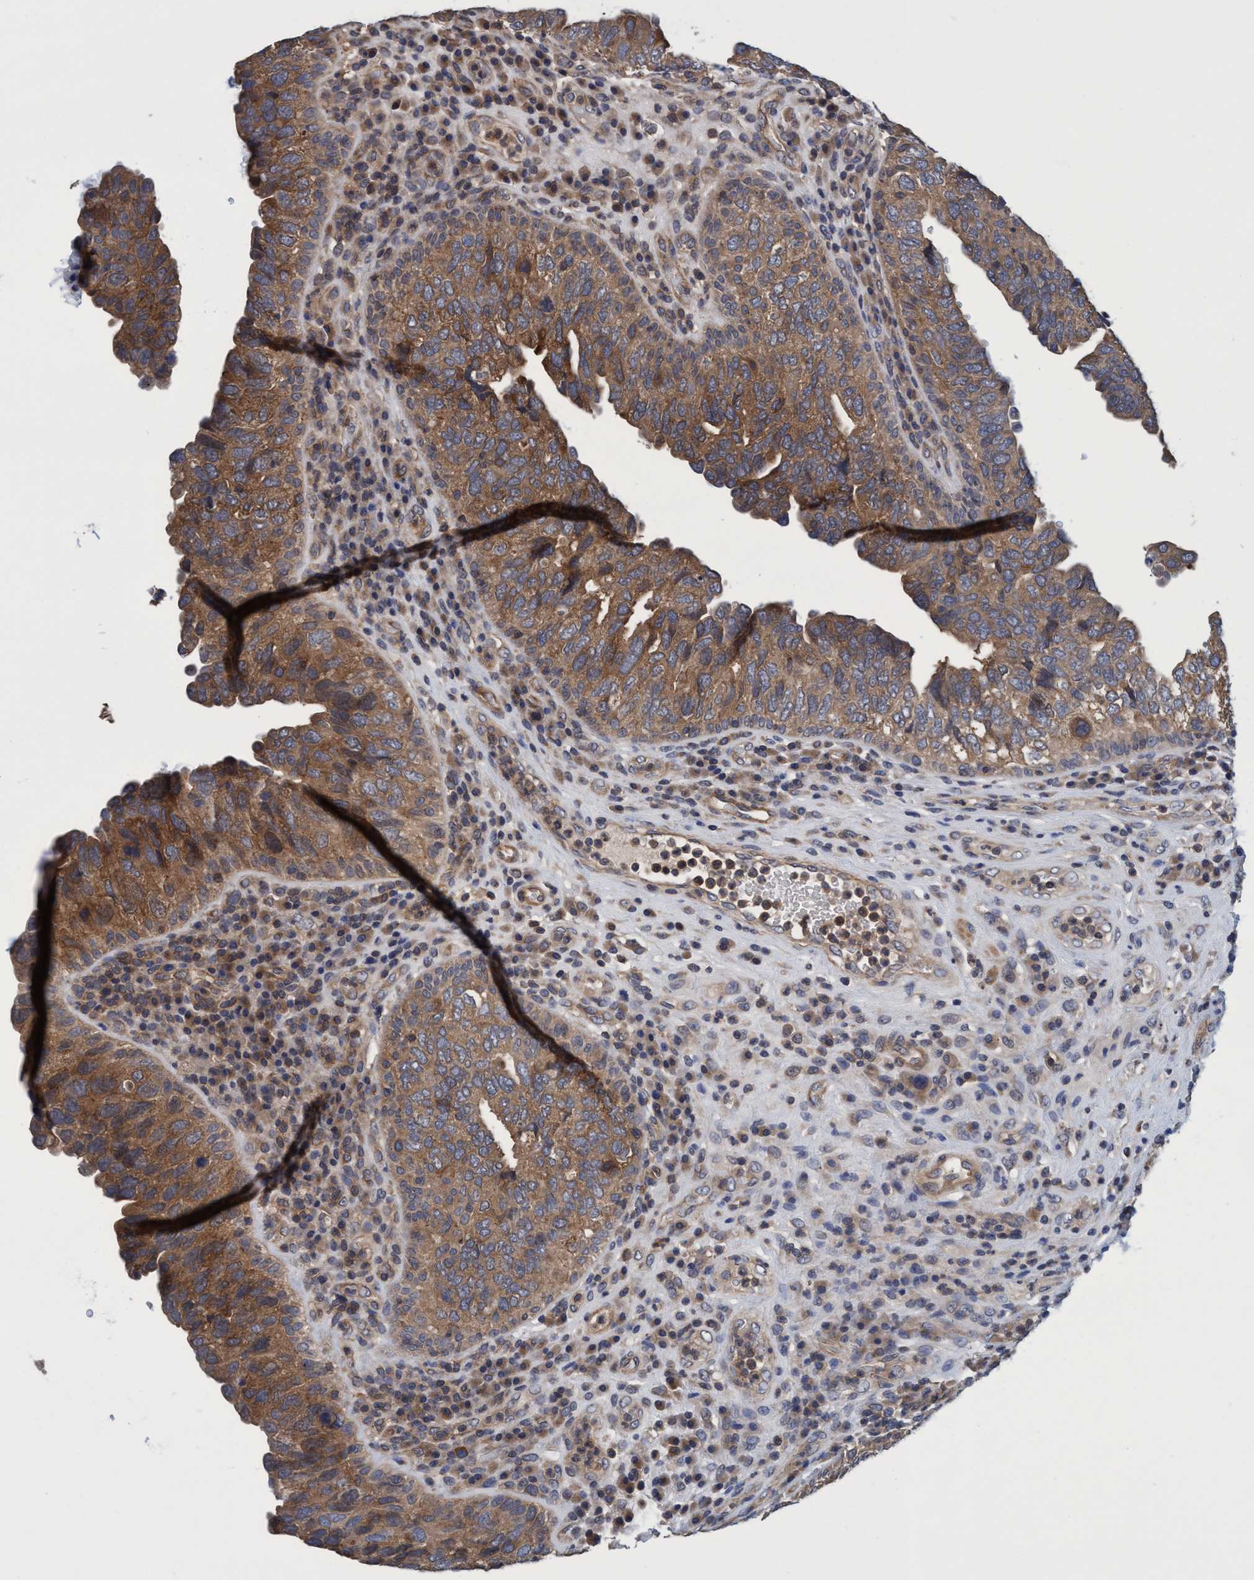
{"staining": {"intensity": "moderate", "quantity": ">75%", "location": "cytoplasmic/membranous"}, "tissue": "urothelial cancer", "cell_type": "Tumor cells", "image_type": "cancer", "snomed": [{"axis": "morphology", "description": "Urothelial carcinoma, High grade"}, {"axis": "topography", "description": "Urinary bladder"}], "caption": "Immunohistochemical staining of urothelial cancer demonstrates medium levels of moderate cytoplasmic/membranous positivity in approximately >75% of tumor cells.", "gene": "CALCOCO2", "patient": {"sex": "female", "age": 82}}